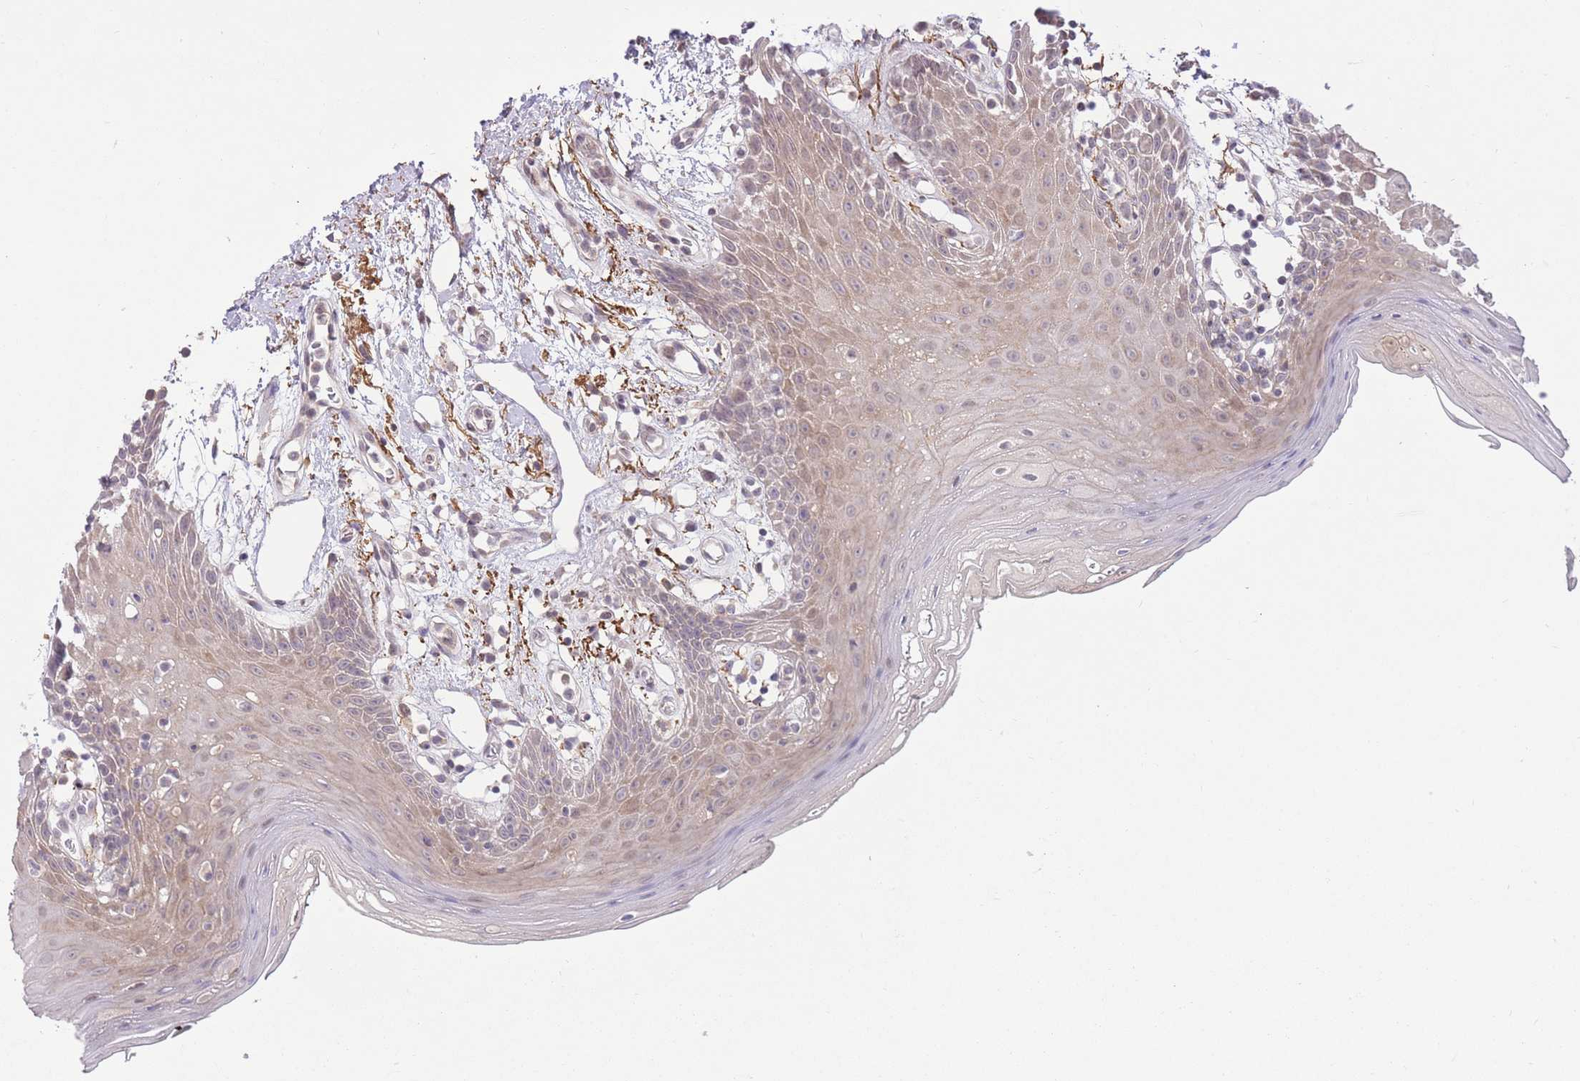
{"staining": {"intensity": "moderate", "quantity": "25%-75%", "location": "cytoplasmic/membranous,nuclear"}, "tissue": "oral mucosa", "cell_type": "Squamous epithelial cells", "image_type": "normal", "snomed": [{"axis": "morphology", "description": "Normal tissue, NOS"}, {"axis": "topography", "description": "Oral tissue"}, {"axis": "topography", "description": "Tounge, NOS"}], "caption": "This is an image of immunohistochemistry (IHC) staining of benign oral mucosa, which shows moderate positivity in the cytoplasmic/membranous,nuclear of squamous epithelial cells.", "gene": "ZNF391", "patient": {"sex": "female", "age": 59}}